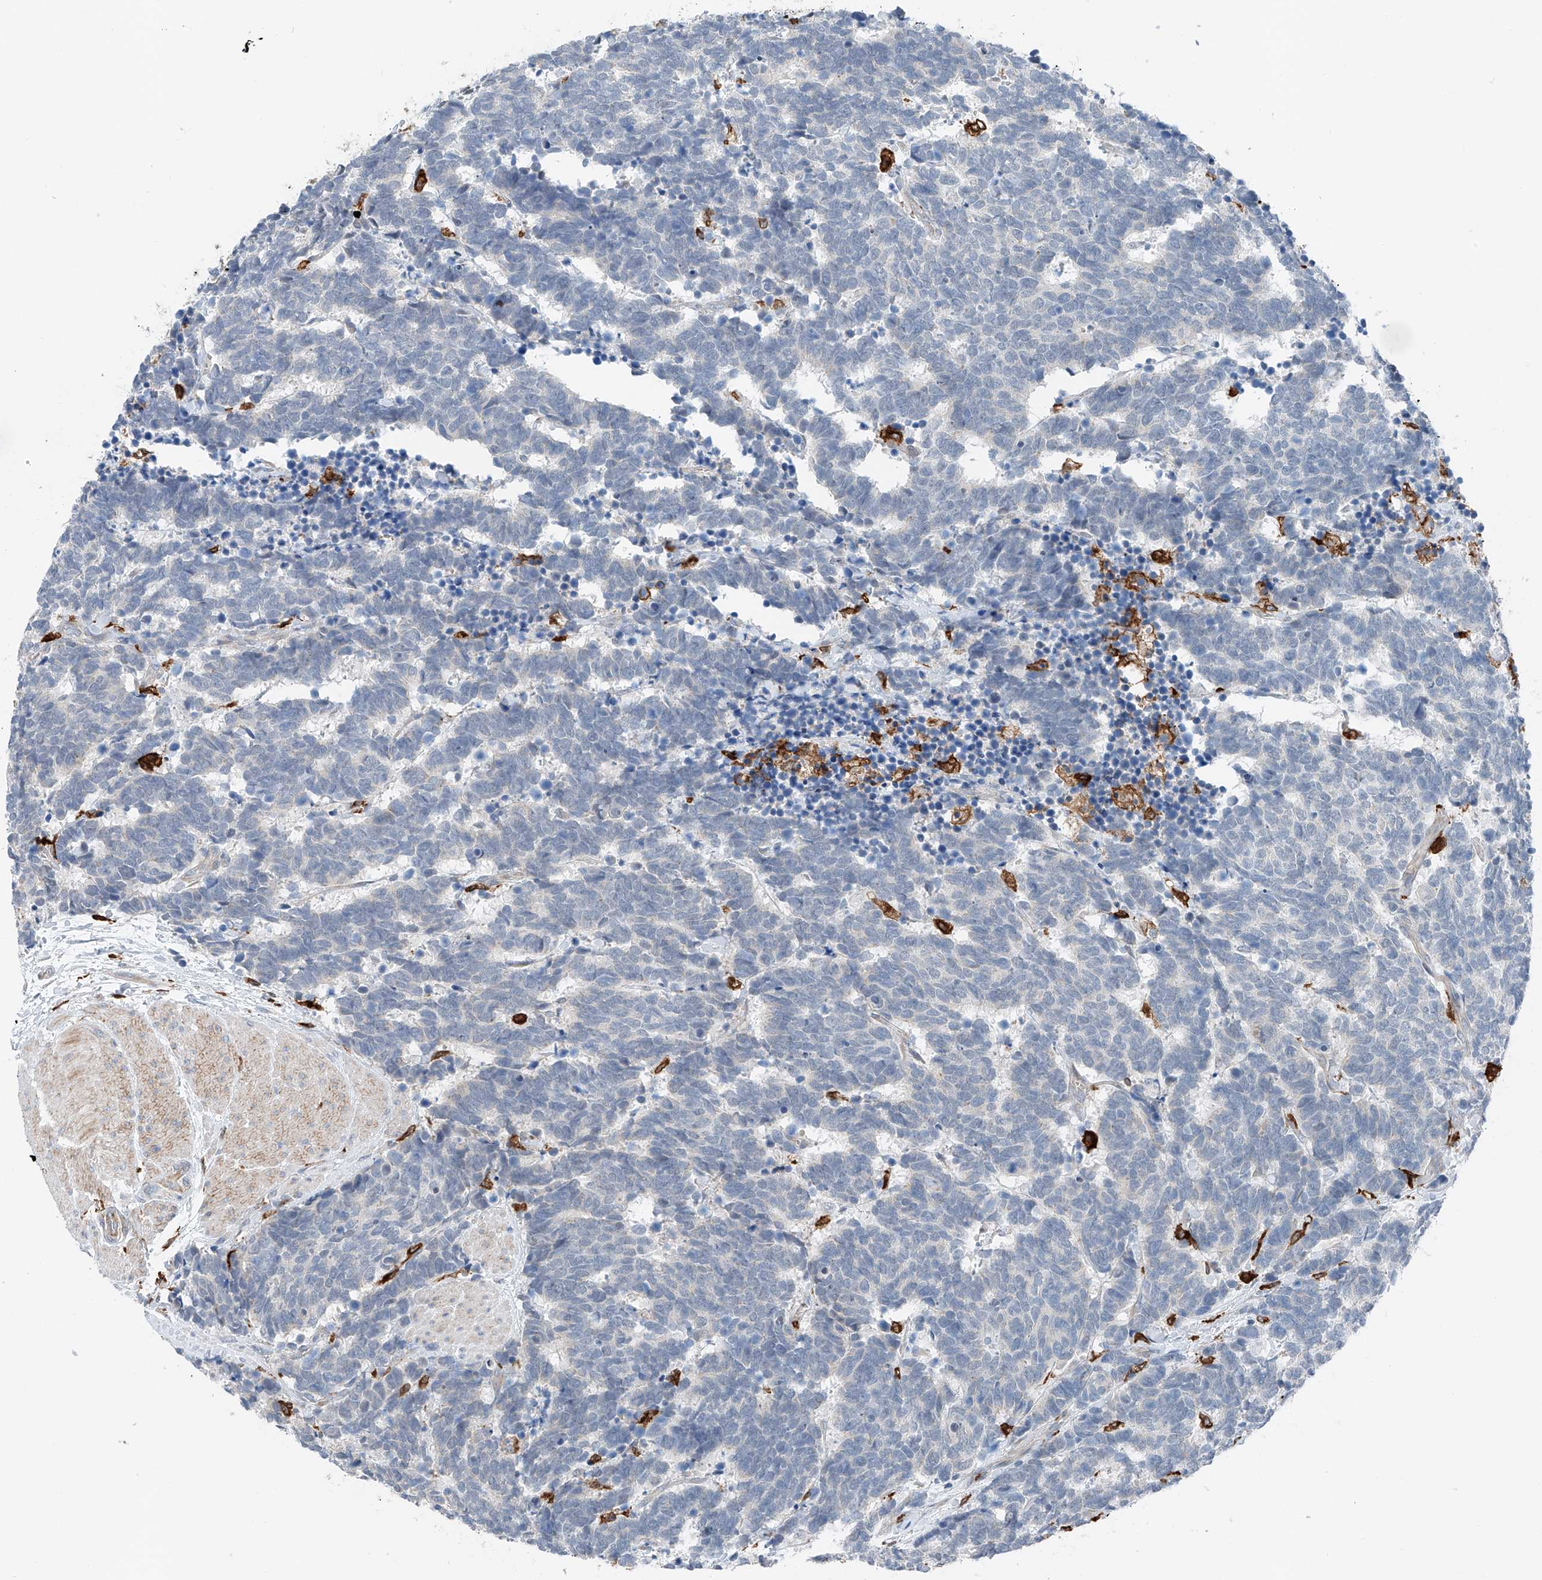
{"staining": {"intensity": "negative", "quantity": "none", "location": "none"}, "tissue": "carcinoid", "cell_type": "Tumor cells", "image_type": "cancer", "snomed": [{"axis": "morphology", "description": "Carcinoma, NOS"}, {"axis": "morphology", "description": "Carcinoid, malignant, NOS"}, {"axis": "topography", "description": "Urinary bladder"}], "caption": "Histopathology image shows no protein expression in tumor cells of carcinoid tissue.", "gene": "TBXAS1", "patient": {"sex": "male", "age": 57}}